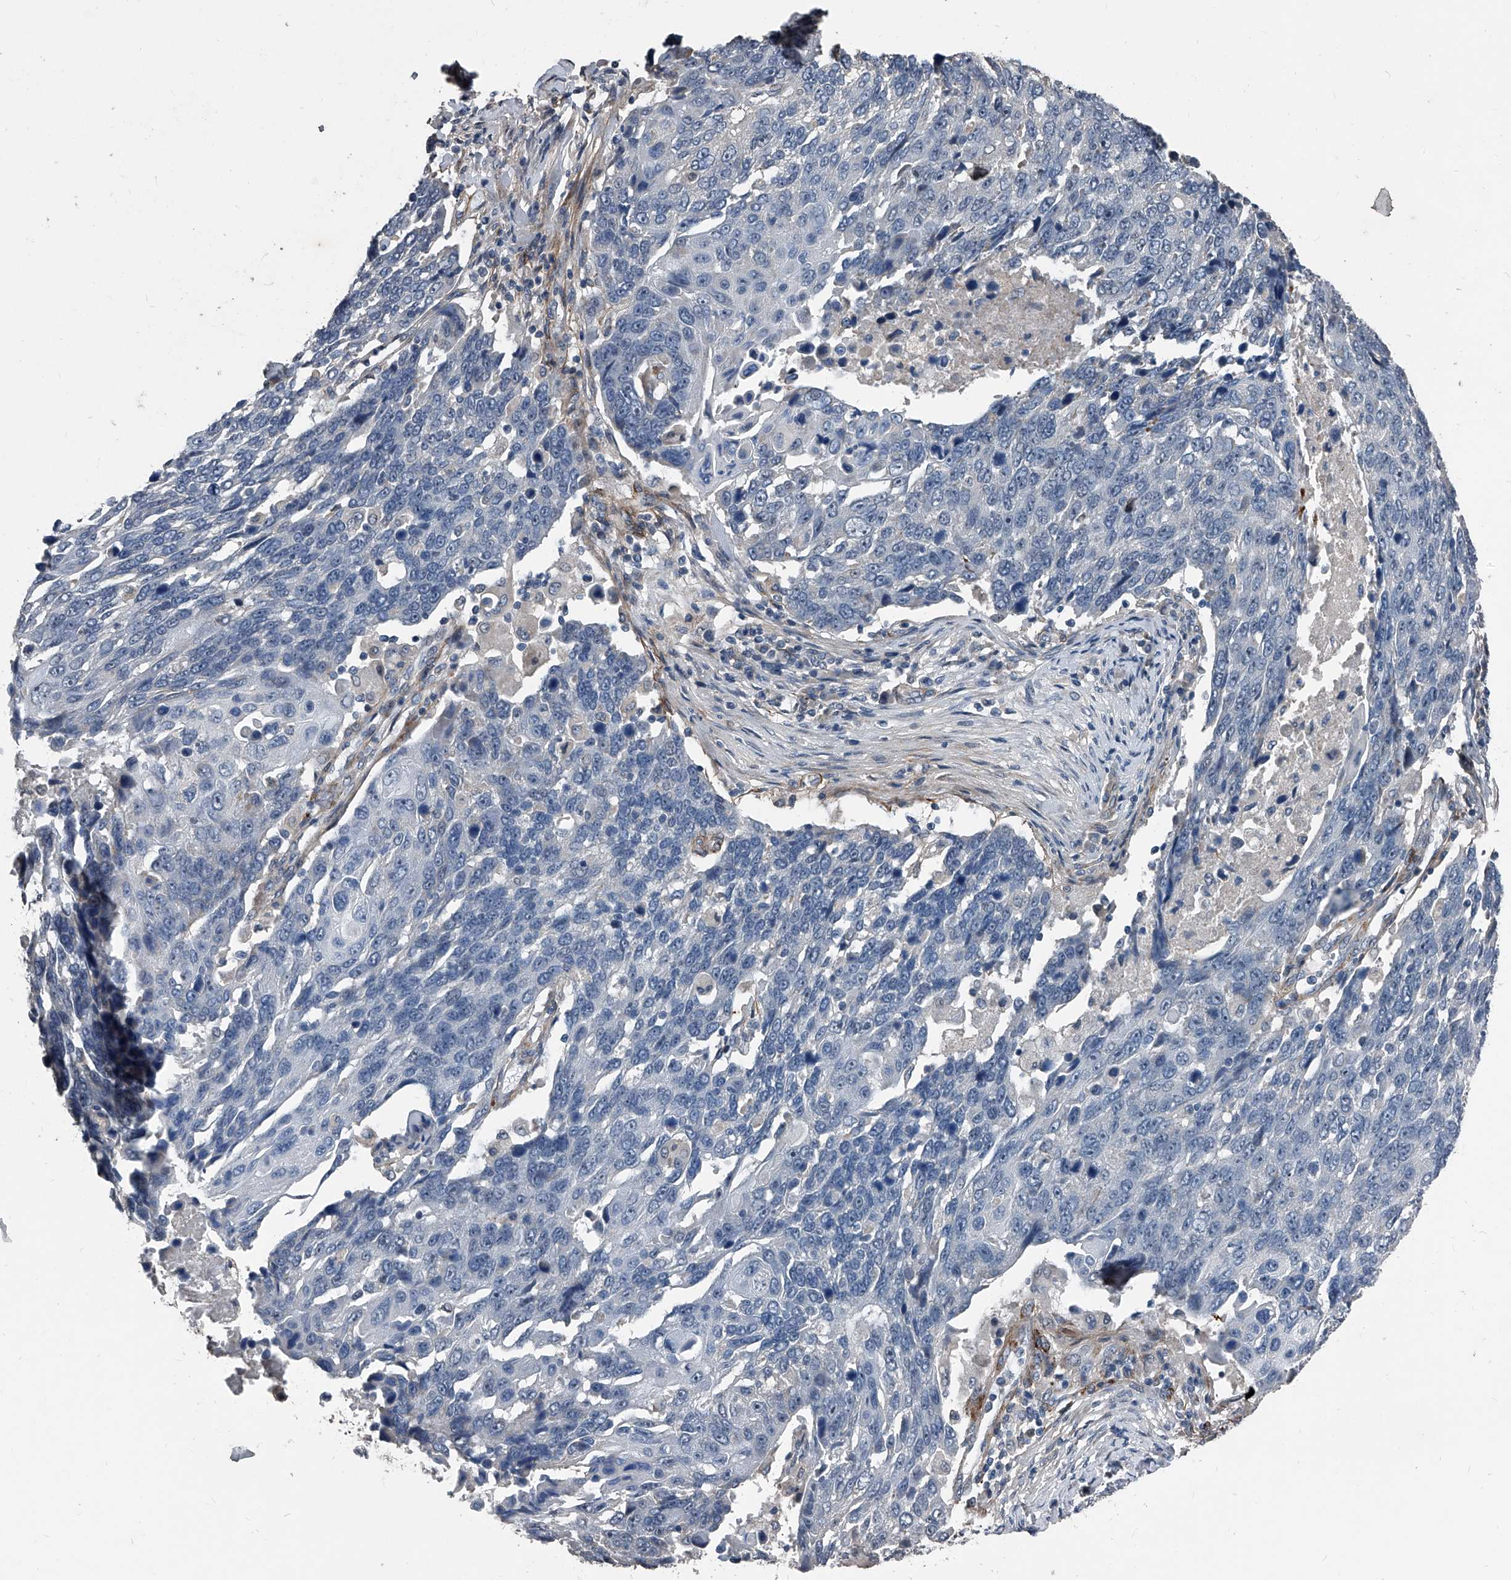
{"staining": {"intensity": "negative", "quantity": "none", "location": "none"}, "tissue": "lung cancer", "cell_type": "Tumor cells", "image_type": "cancer", "snomed": [{"axis": "morphology", "description": "Squamous cell carcinoma, NOS"}, {"axis": "topography", "description": "Lung"}], "caption": "Human lung cancer stained for a protein using immunohistochemistry shows no positivity in tumor cells.", "gene": "PHACTR1", "patient": {"sex": "male", "age": 66}}